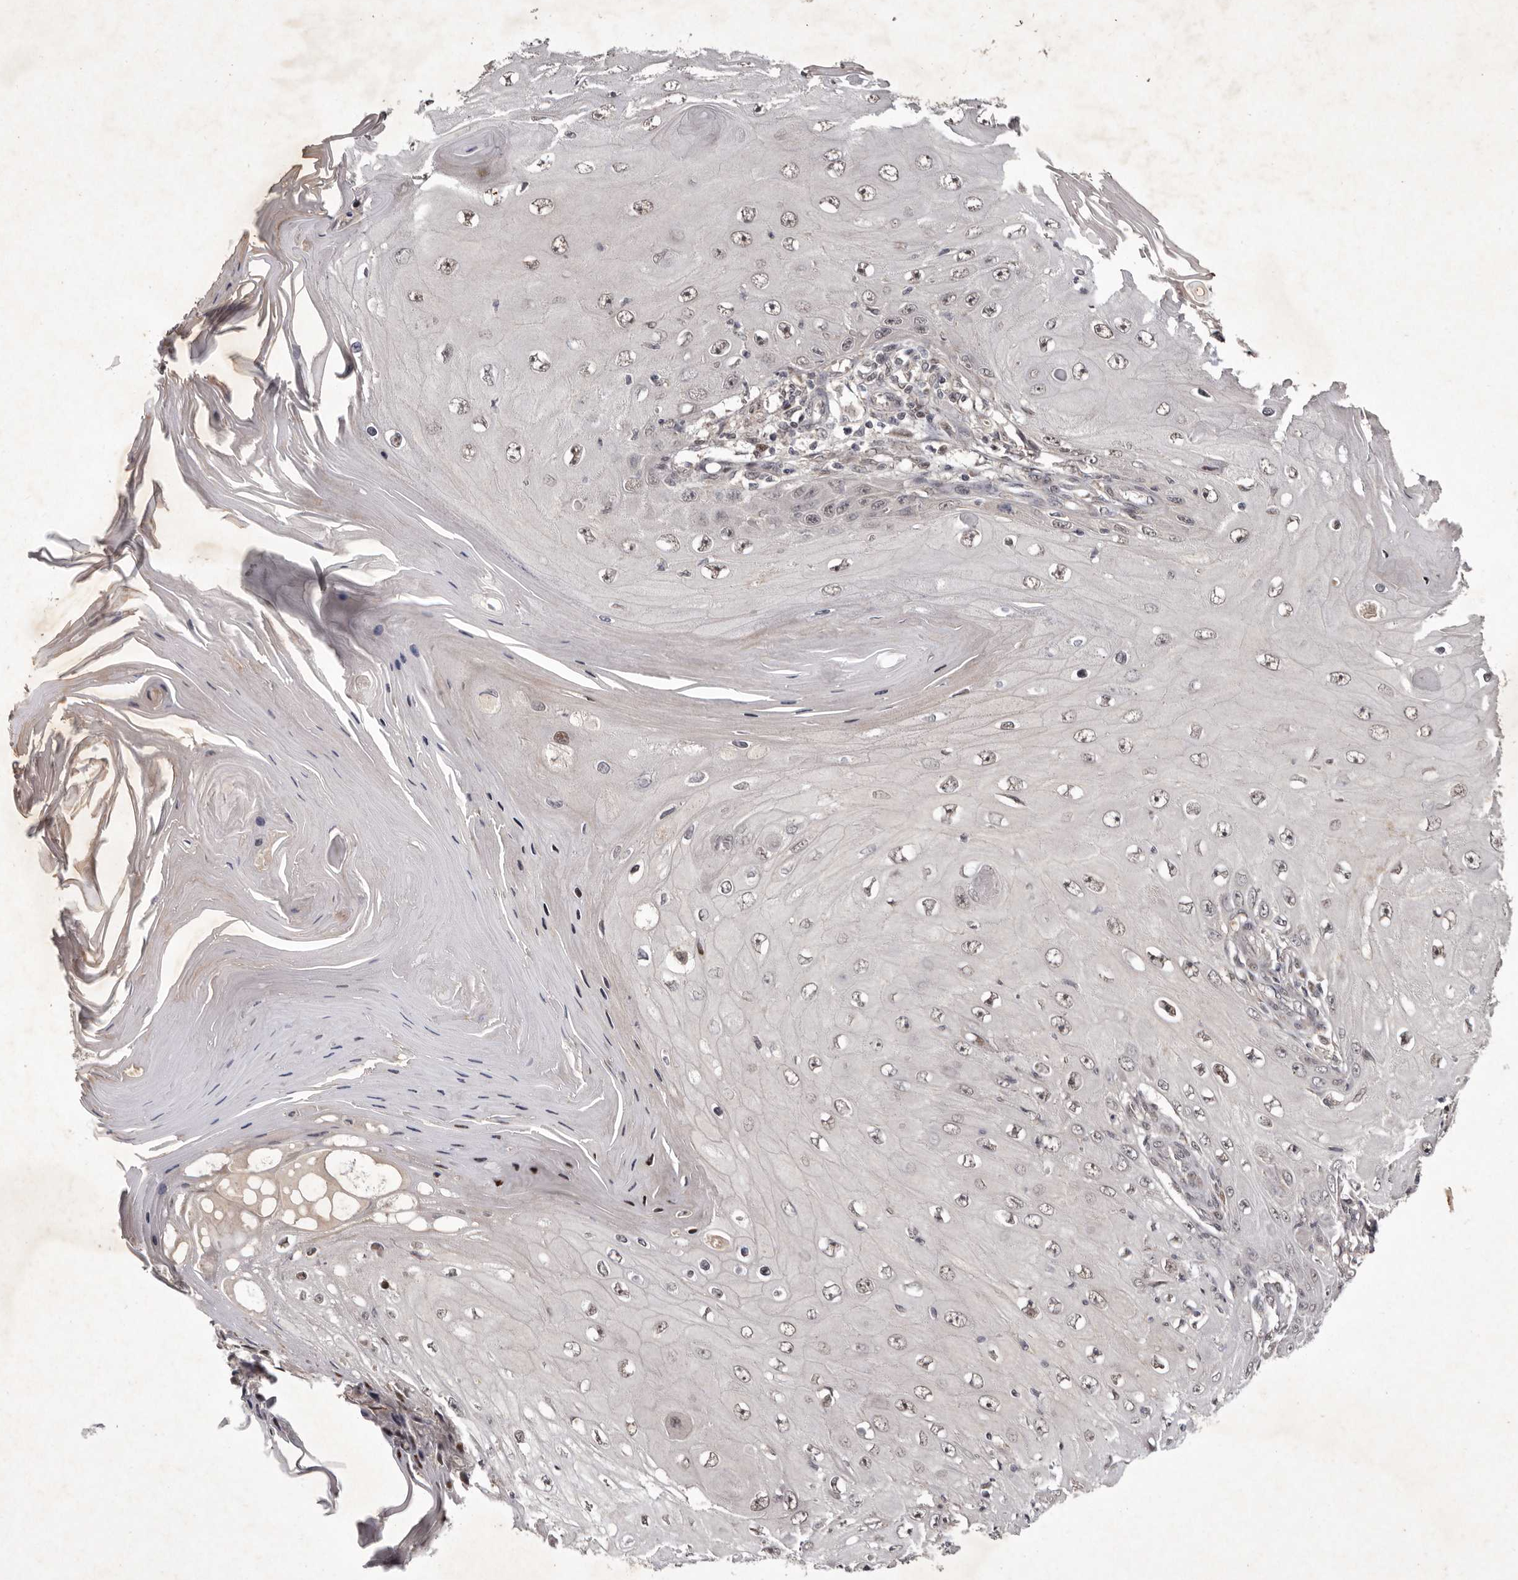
{"staining": {"intensity": "weak", "quantity": "25%-75%", "location": "nuclear"}, "tissue": "skin cancer", "cell_type": "Tumor cells", "image_type": "cancer", "snomed": [{"axis": "morphology", "description": "Squamous cell carcinoma, NOS"}, {"axis": "topography", "description": "Skin"}], "caption": "A brown stain shows weak nuclear positivity of a protein in human skin squamous cell carcinoma tumor cells. (Stains: DAB (3,3'-diaminobenzidine) in brown, nuclei in blue, Microscopy: brightfield microscopy at high magnification).", "gene": "ABL1", "patient": {"sex": "female", "age": 73}}